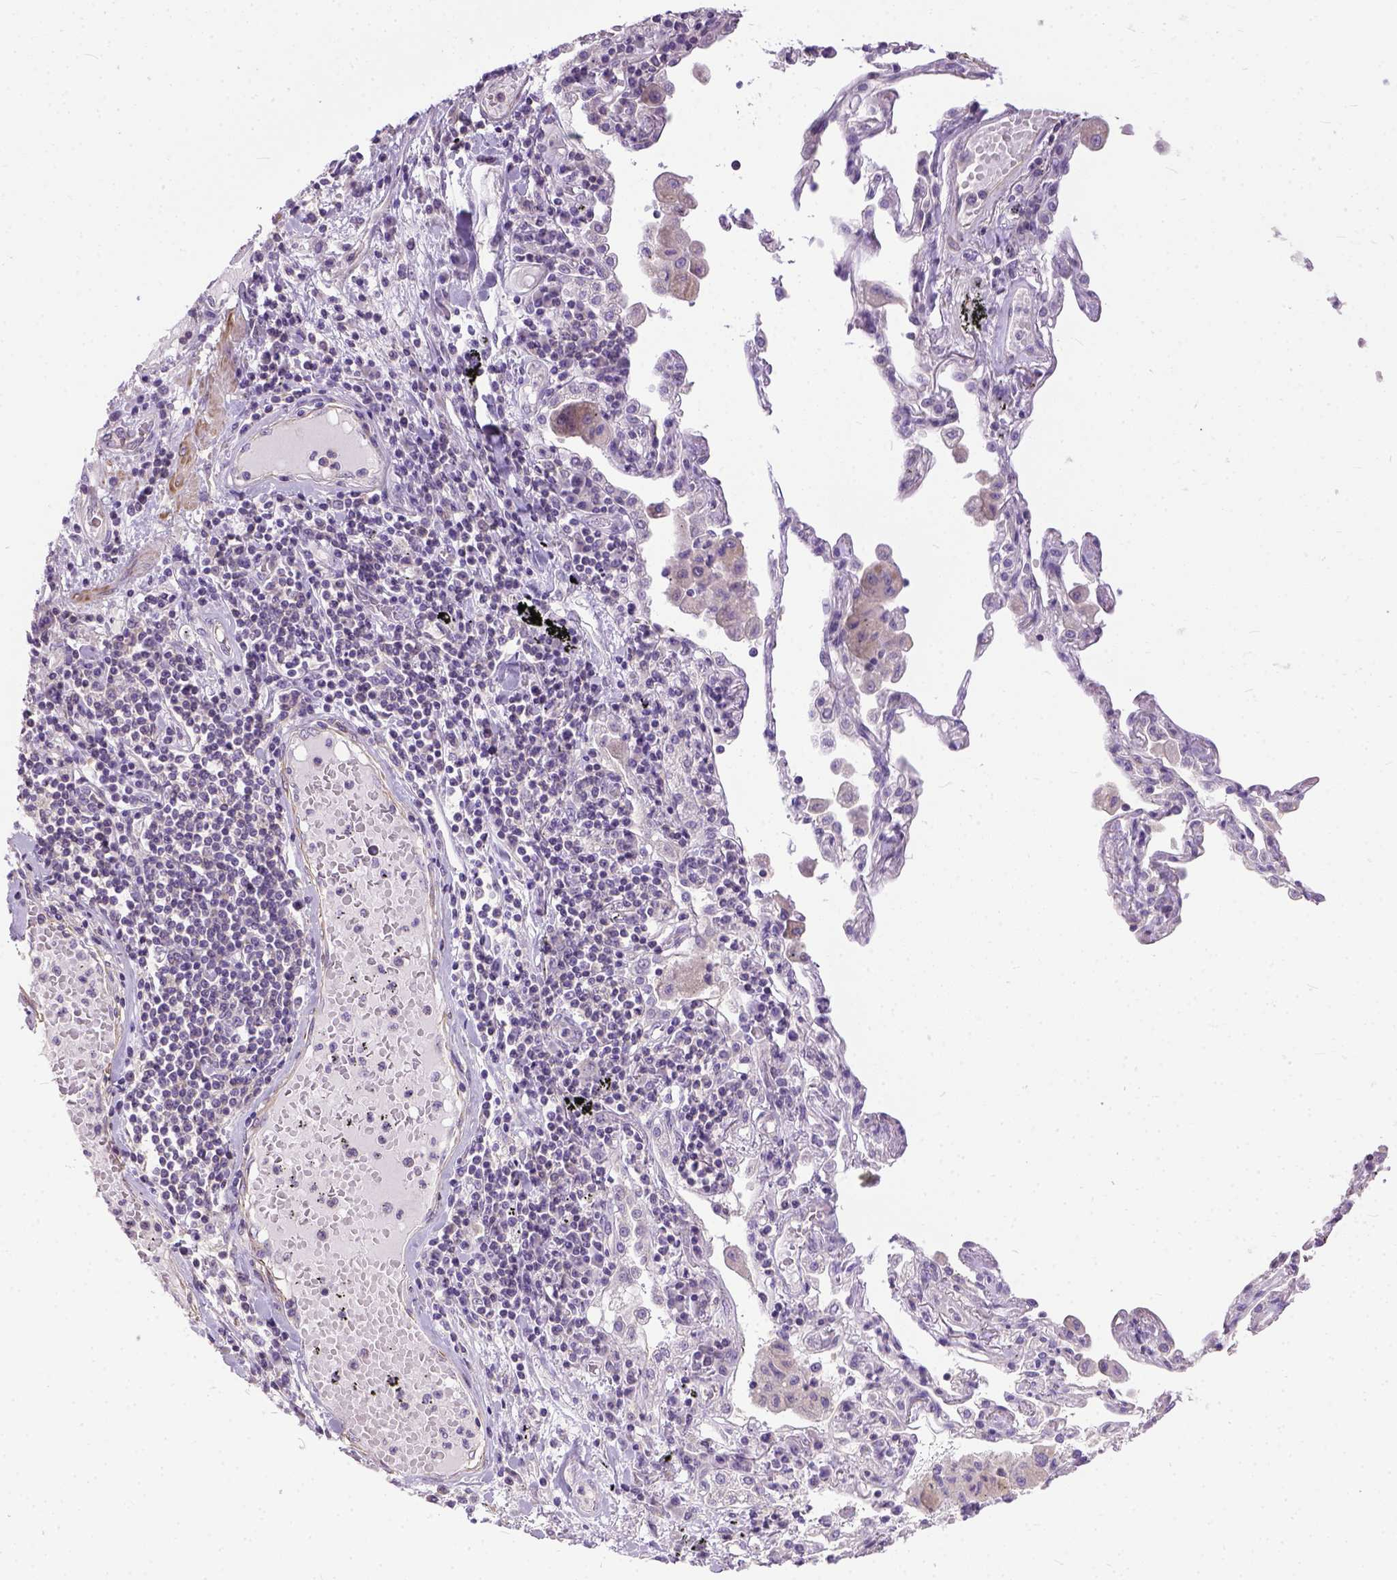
{"staining": {"intensity": "negative", "quantity": "none", "location": "none"}, "tissue": "lung cancer", "cell_type": "Tumor cells", "image_type": "cancer", "snomed": [{"axis": "morphology", "description": "Squamous cell carcinoma, NOS"}, {"axis": "topography", "description": "Lung"}], "caption": "Immunohistochemistry (IHC) micrograph of neoplastic tissue: lung cancer (squamous cell carcinoma) stained with DAB (3,3'-diaminobenzidine) demonstrates no significant protein positivity in tumor cells.", "gene": "BANF2", "patient": {"sex": "male", "age": 73}}